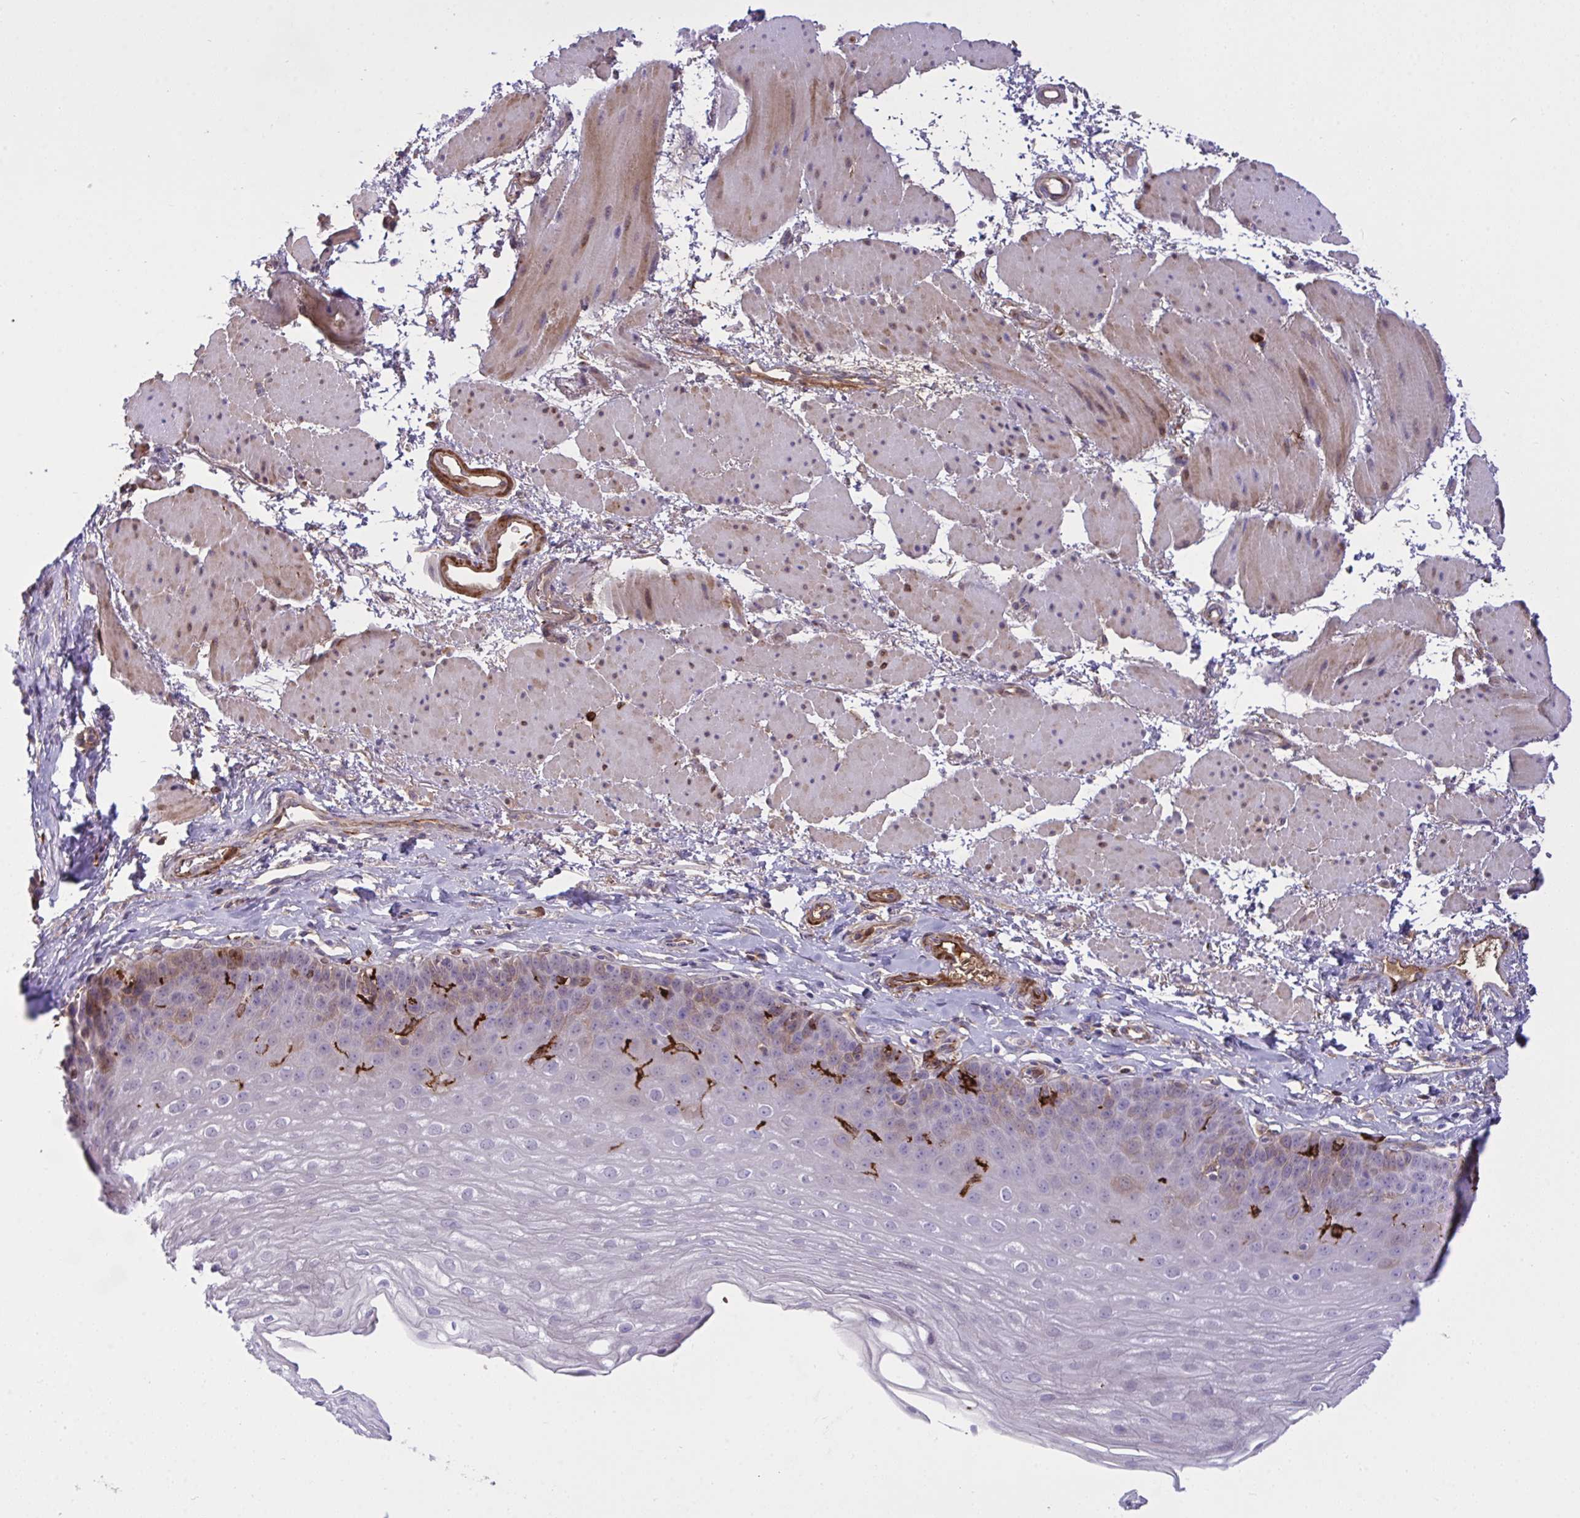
{"staining": {"intensity": "moderate", "quantity": "<25%", "location": "cytoplasmic/membranous"}, "tissue": "esophagus", "cell_type": "Squamous epithelial cells", "image_type": "normal", "snomed": [{"axis": "morphology", "description": "Normal tissue, NOS"}, {"axis": "topography", "description": "Esophagus"}], "caption": "IHC staining of normal esophagus, which exhibits low levels of moderate cytoplasmic/membranous positivity in approximately <25% of squamous epithelial cells indicating moderate cytoplasmic/membranous protein staining. The staining was performed using DAB (brown) for protein detection and nuclei were counterstained in hematoxylin (blue).", "gene": "F2", "patient": {"sex": "female", "age": 81}}